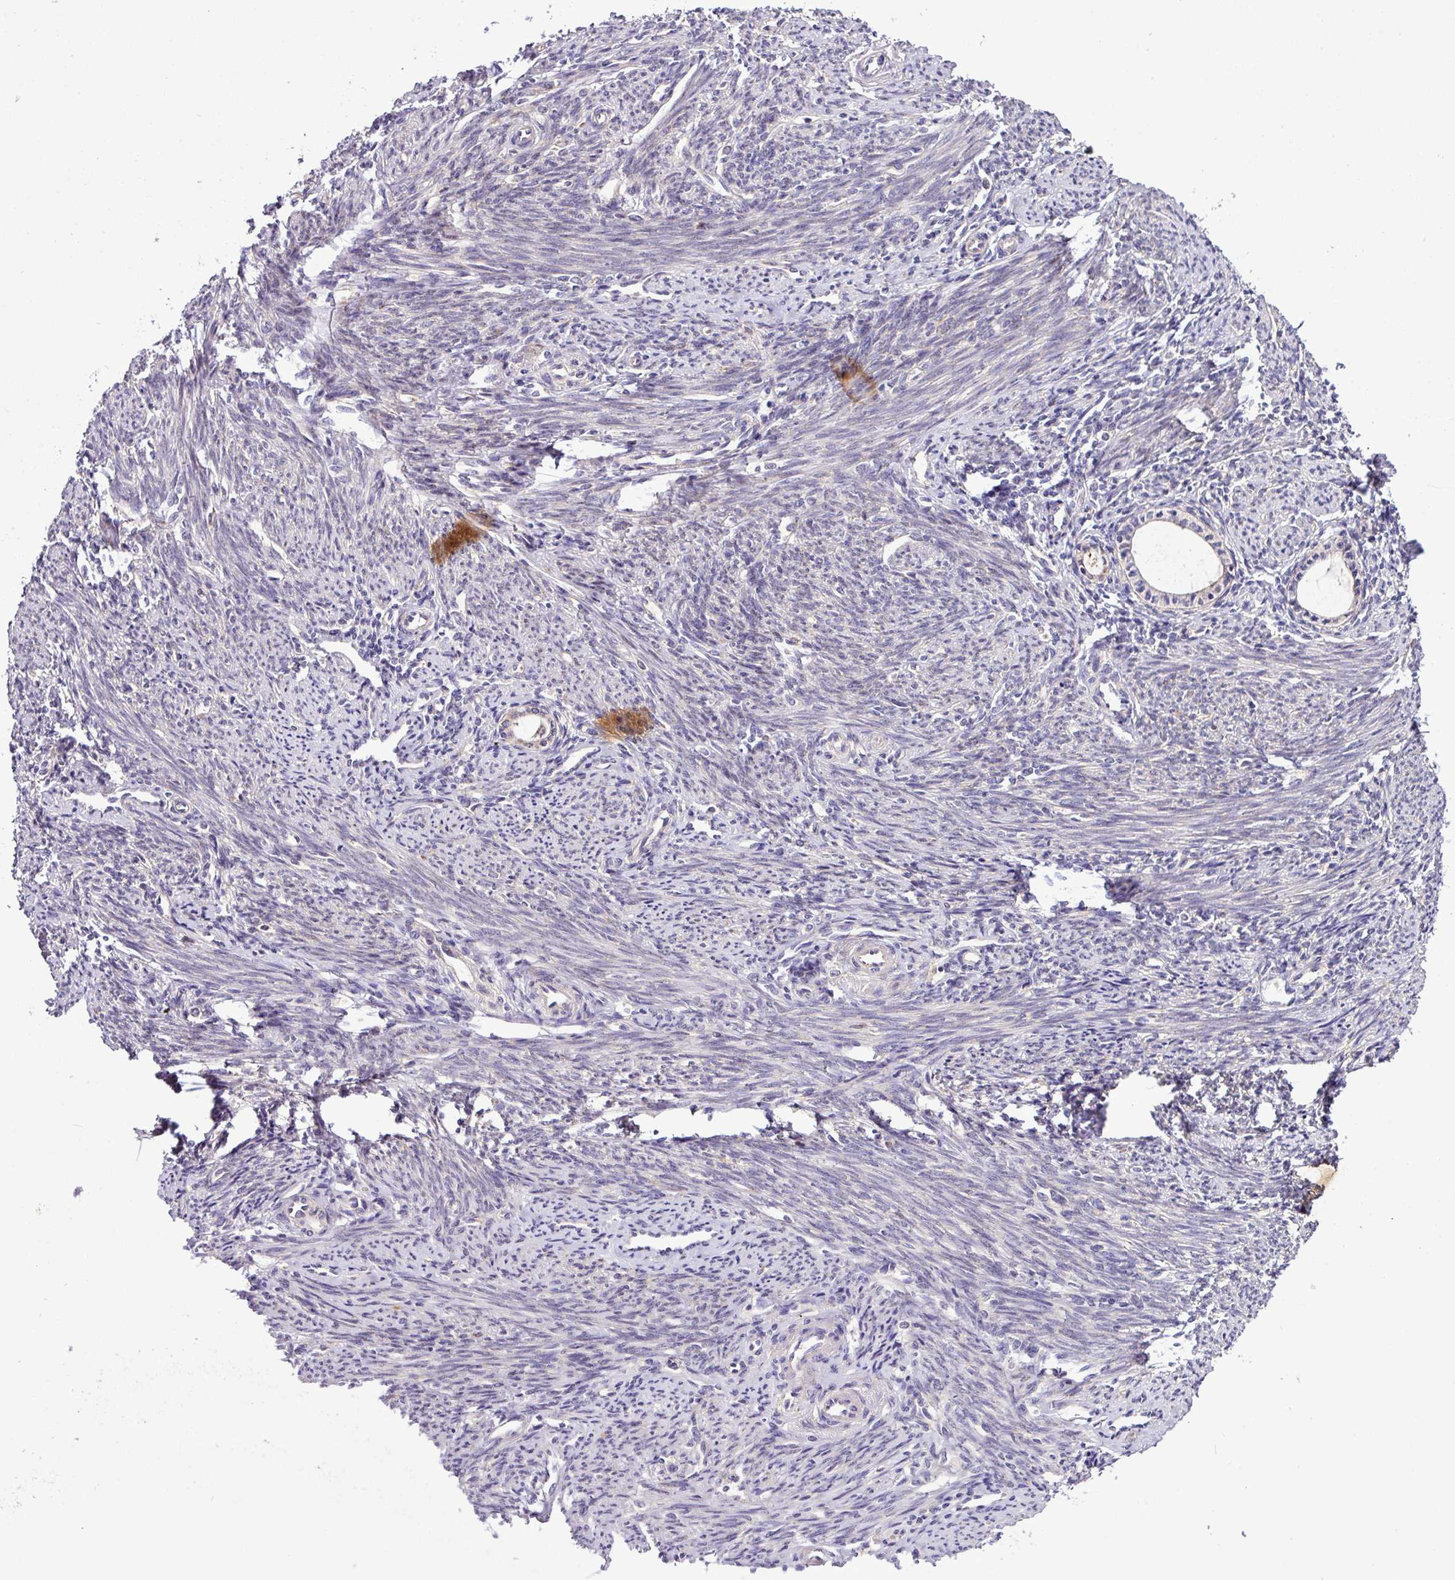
{"staining": {"intensity": "weak", "quantity": "<25%", "location": "cytoplasmic/membranous"}, "tissue": "endometrium", "cell_type": "Cells in endometrial stroma", "image_type": "normal", "snomed": [{"axis": "morphology", "description": "Normal tissue, NOS"}, {"axis": "topography", "description": "Endometrium"}], "caption": "Micrograph shows no protein staining in cells in endometrial stroma of unremarkable endometrium.", "gene": "TM2D2", "patient": {"sex": "female", "age": 63}}